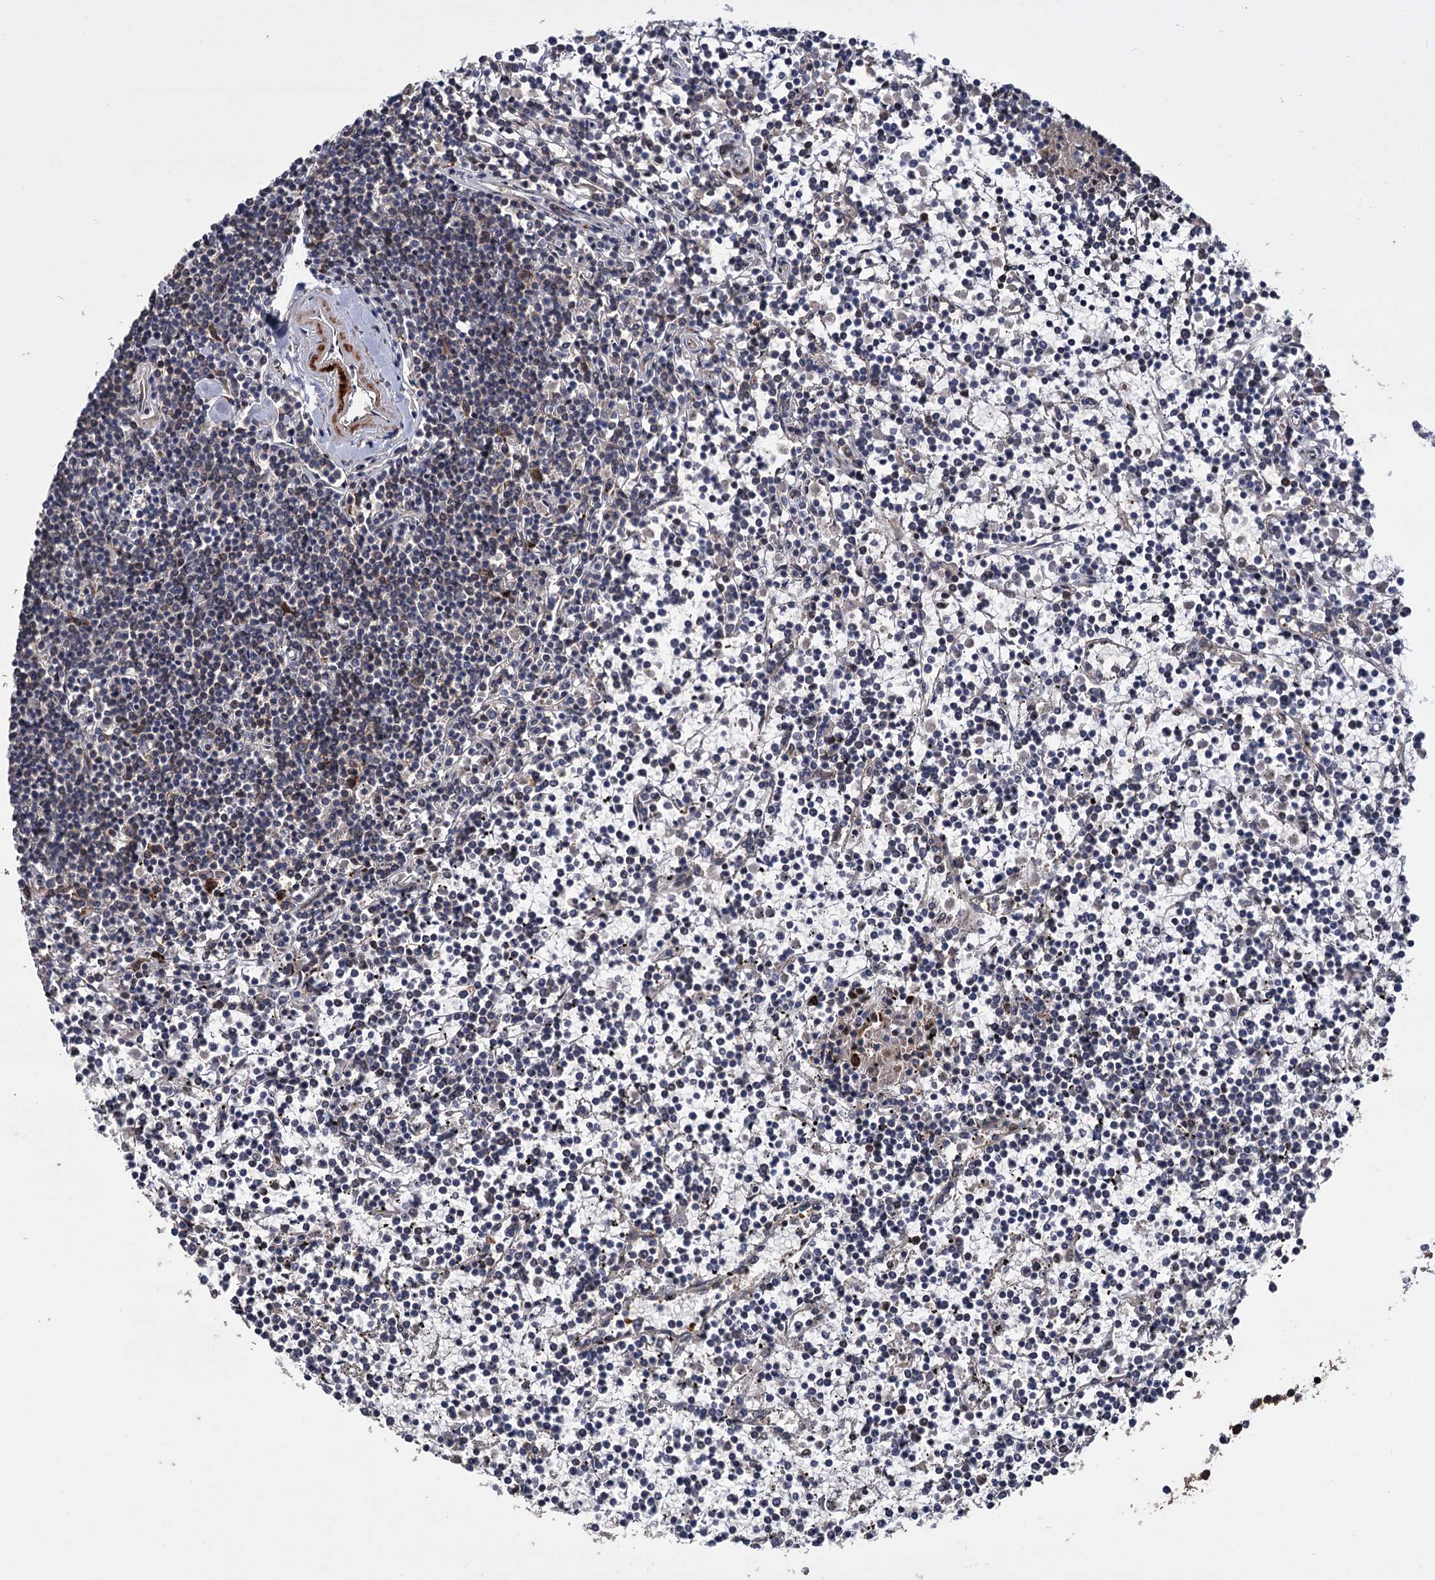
{"staining": {"intensity": "negative", "quantity": "none", "location": "none"}, "tissue": "lymphoma", "cell_type": "Tumor cells", "image_type": "cancer", "snomed": [{"axis": "morphology", "description": "Malignant lymphoma, non-Hodgkin's type, Low grade"}, {"axis": "topography", "description": "Spleen"}], "caption": "DAB immunohistochemical staining of human malignant lymphoma, non-Hodgkin's type (low-grade) demonstrates no significant expression in tumor cells.", "gene": "INPPL1", "patient": {"sex": "female", "age": 19}}